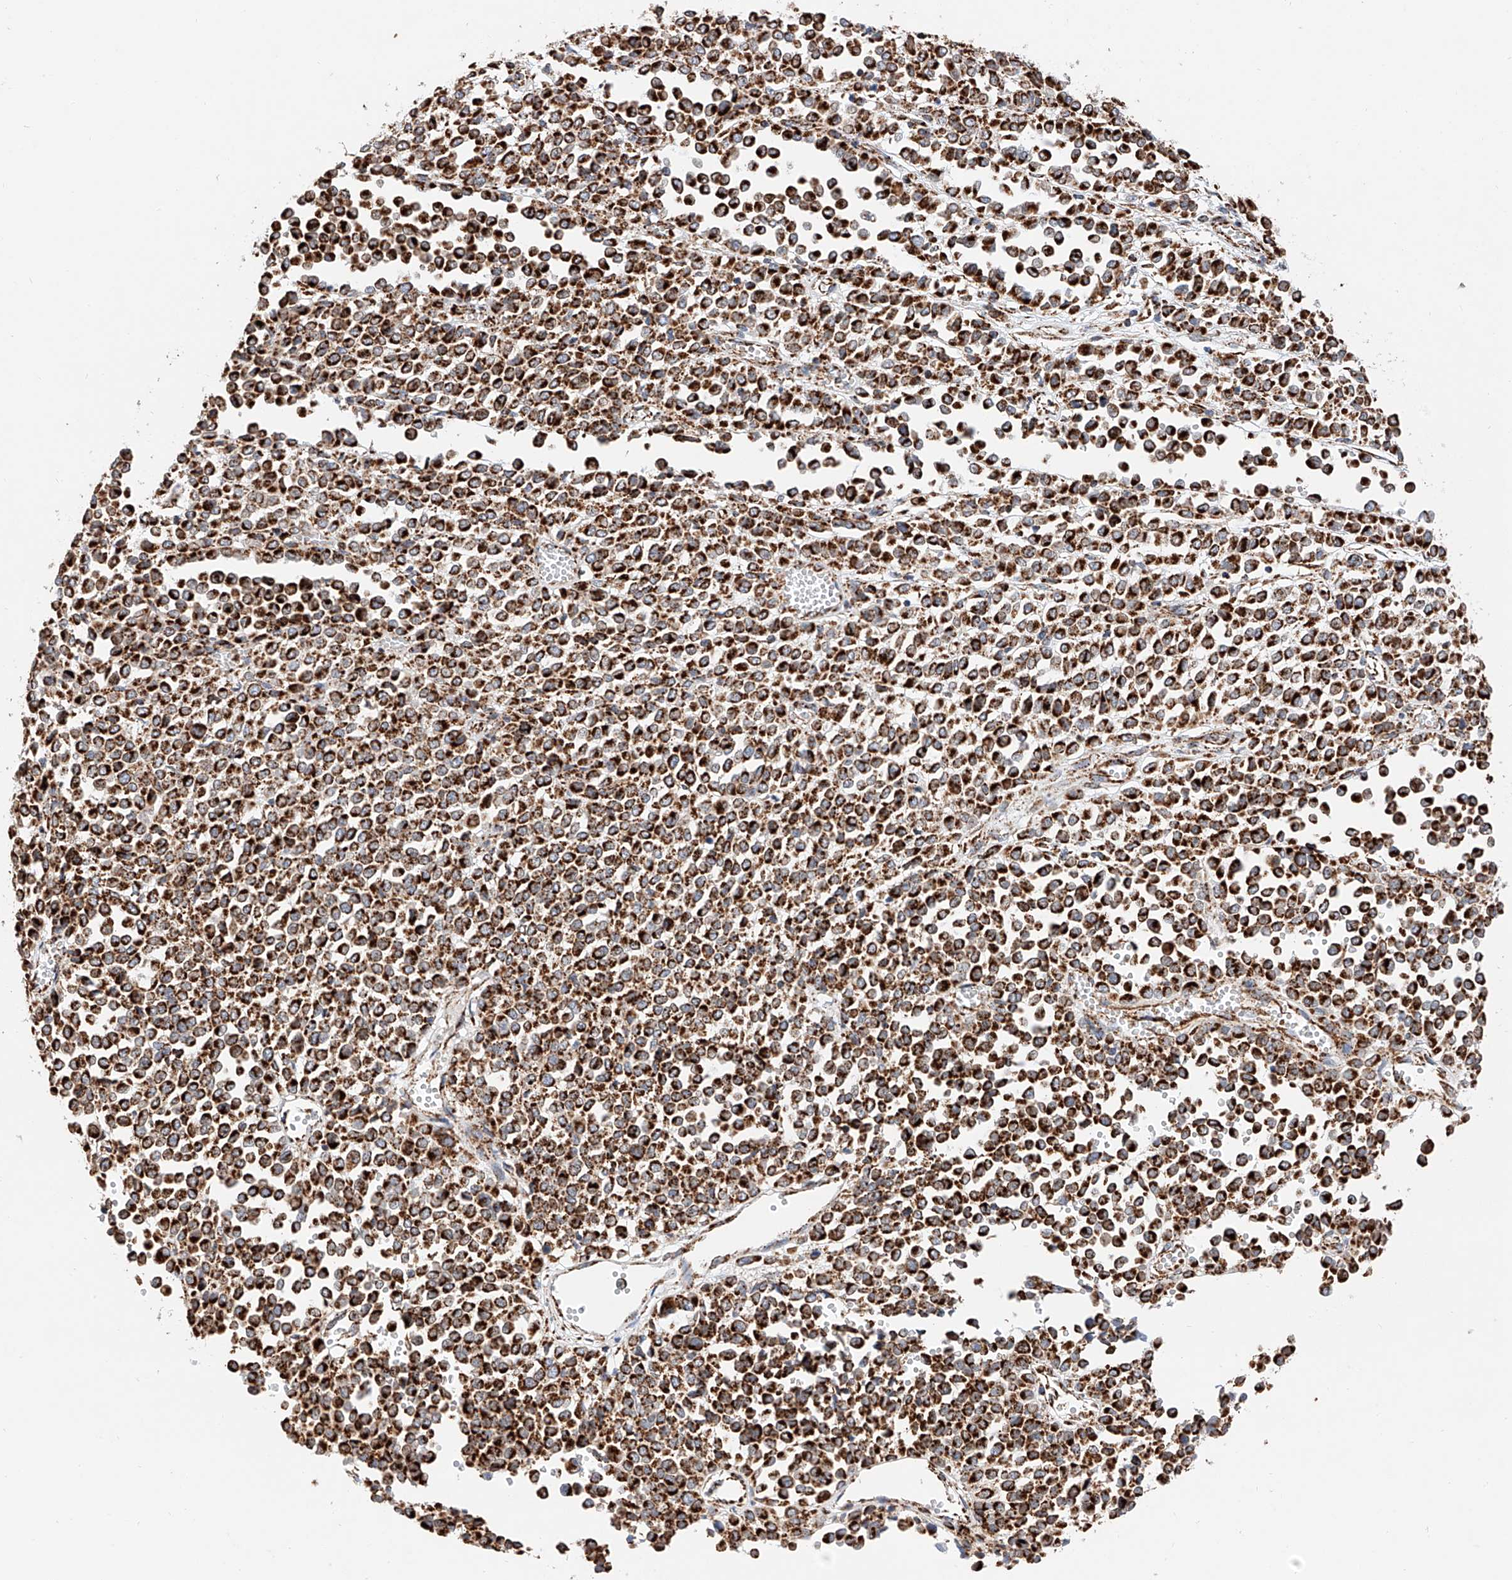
{"staining": {"intensity": "strong", "quantity": ">75%", "location": "cytoplasmic/membranous"}, "tissue": "melanoma", "cell_type": "Tumor cells", "image_type": "cancer", "snomed": [{"axis": "morphology", "description": "Malignant melanoma, Metastatic site"}, {"axis": "topography", "description": "Pancreas"}], "caption": "A brown stain shows strong cytoplasmic/membranous staining of a protein in melanoma tumor cells.", "gene": "NDUFV3", "patient": {"sex": "female", "age": 30}}